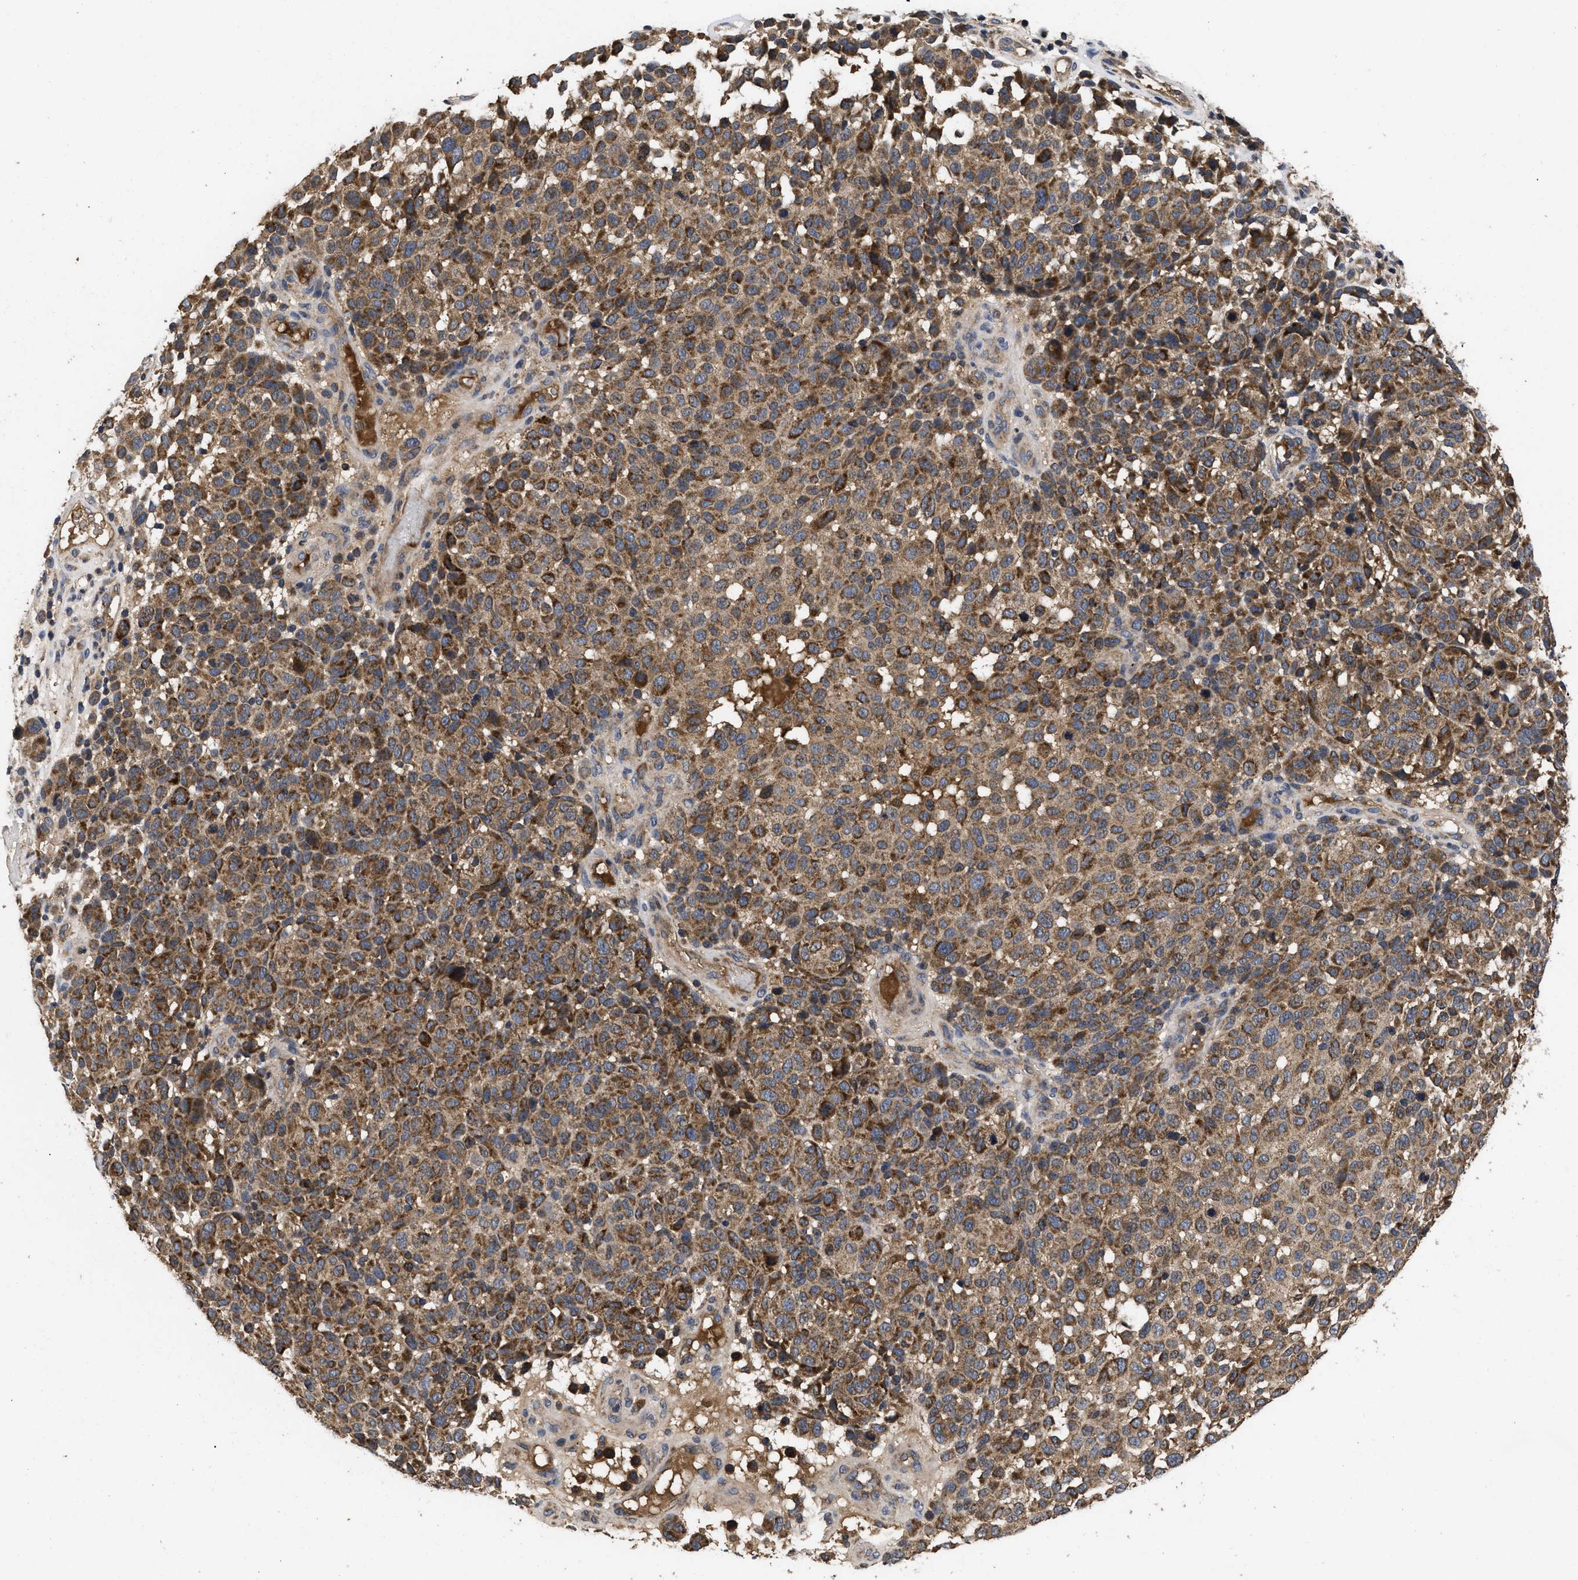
{"staining": {"intensity": "moderate", "quantity": ">75%", "location": "cytoplasmic/membranous"}, "tissue": "melanoma", "cell_type": "Tumor cells", "image_type": "cancer", "snomed": [{"axis": "morphology", "description": "Malignant melanoma, NOS"}, {"axis": "topography", "description": "Skin"}], "caption": "Immunohistochemical staining of malignant melanoma displays medium levels of moderate cytoplasmic/membranous protein positivity in approximately >75% of tumor cells.", "gene": "LRRC3", "patient": {"sex": "male", "age": 59}}